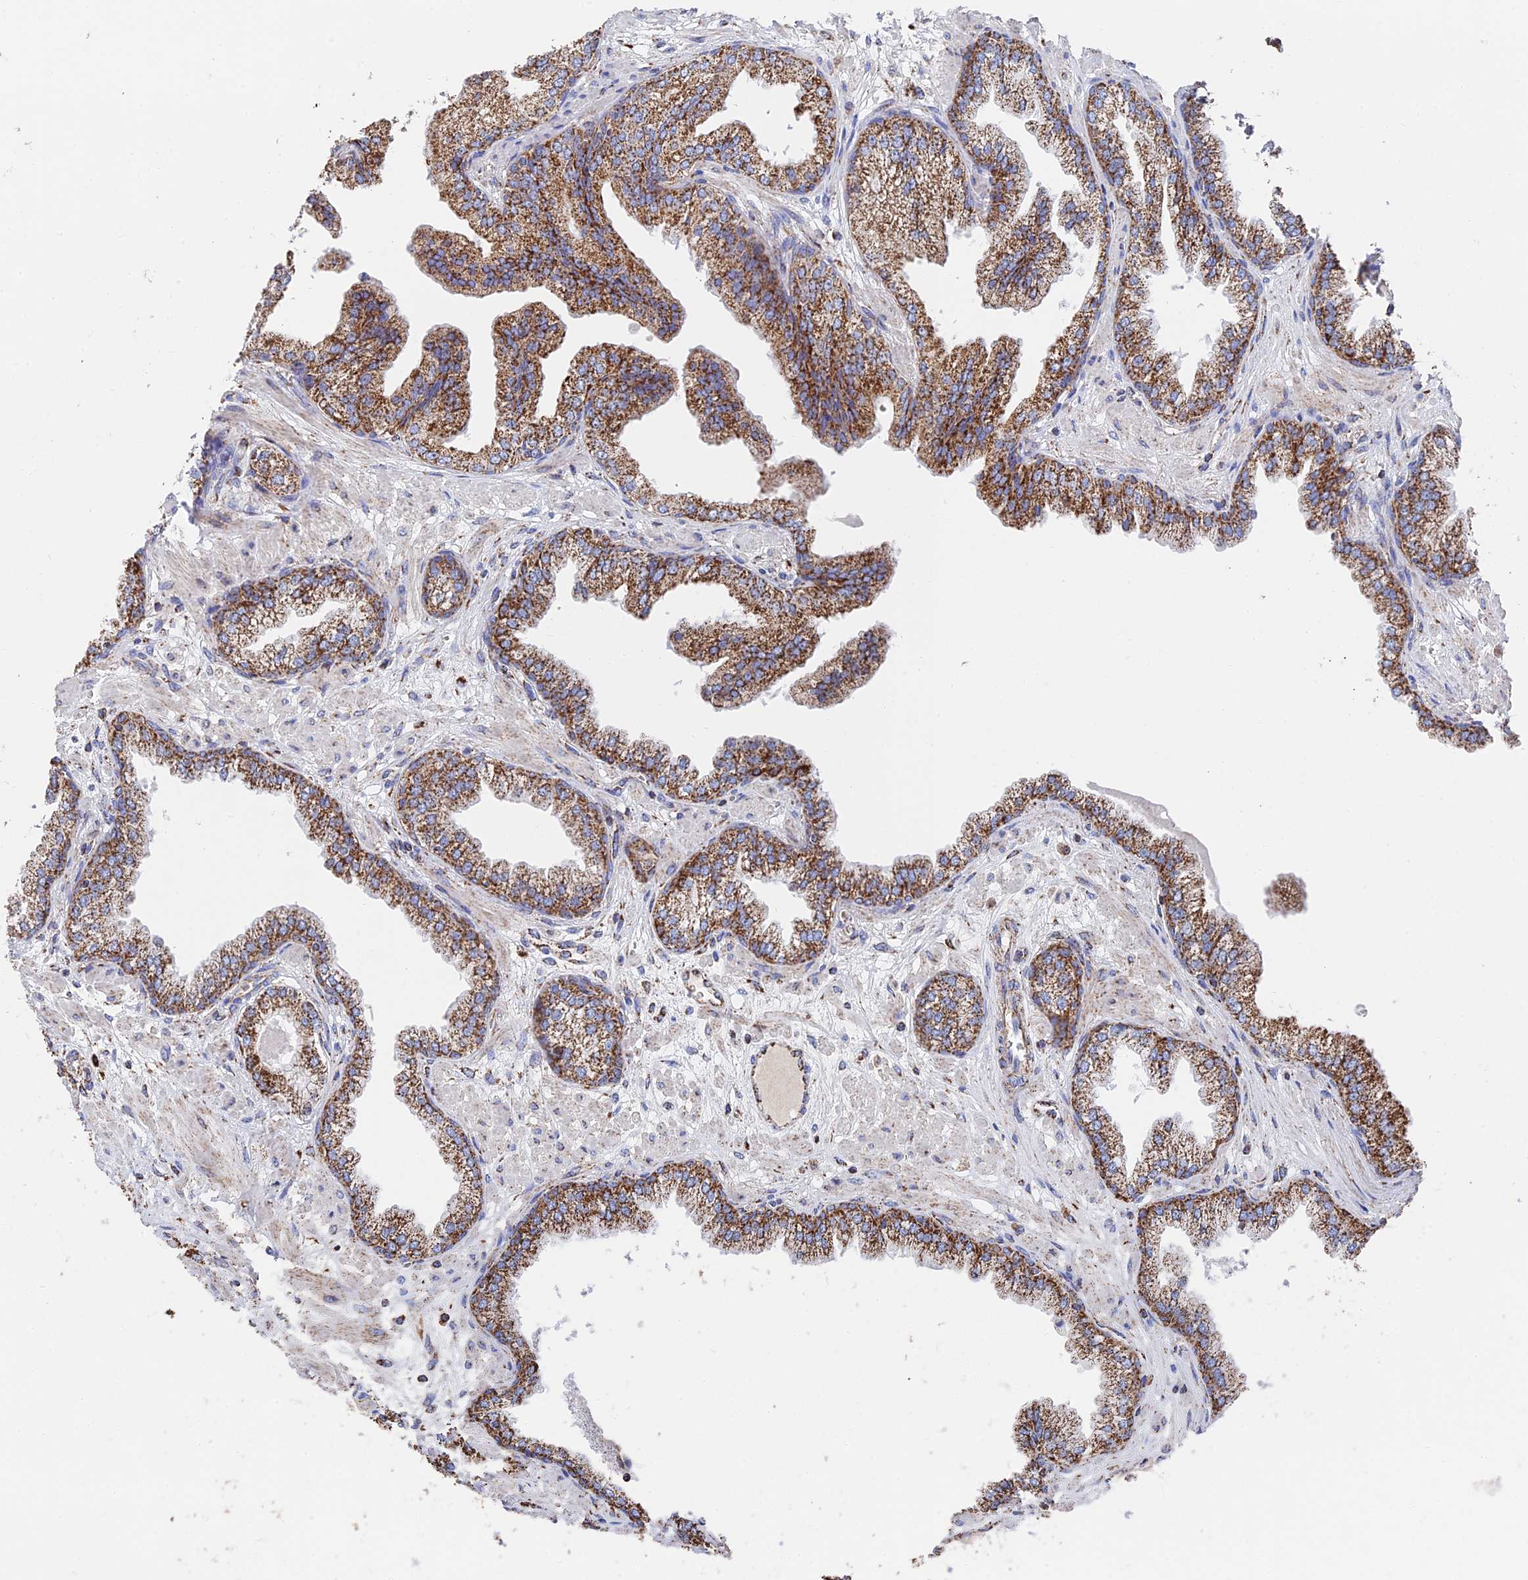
{"staining": {"intensity": "strong", "quantity": ">75%", "location": "cytoplasmic/membranous"}, "tissue": "prostate cancer", "cell_type": "Tumor cells", "image_type": "cancer", "snomed": [{"axis": "morphology", "description": "Adenocarcinoma, Low grade"}, {"axis": "topography", "description": "Prostate"}], "caption": "Strong cytoplasmic/membranous protein expression is identified in approximately >75% of tumor cells in low-grade adenocarcinoma (prostate).", "gene": "HAUS8", "patient": {"sex": "male", "age": 64}}